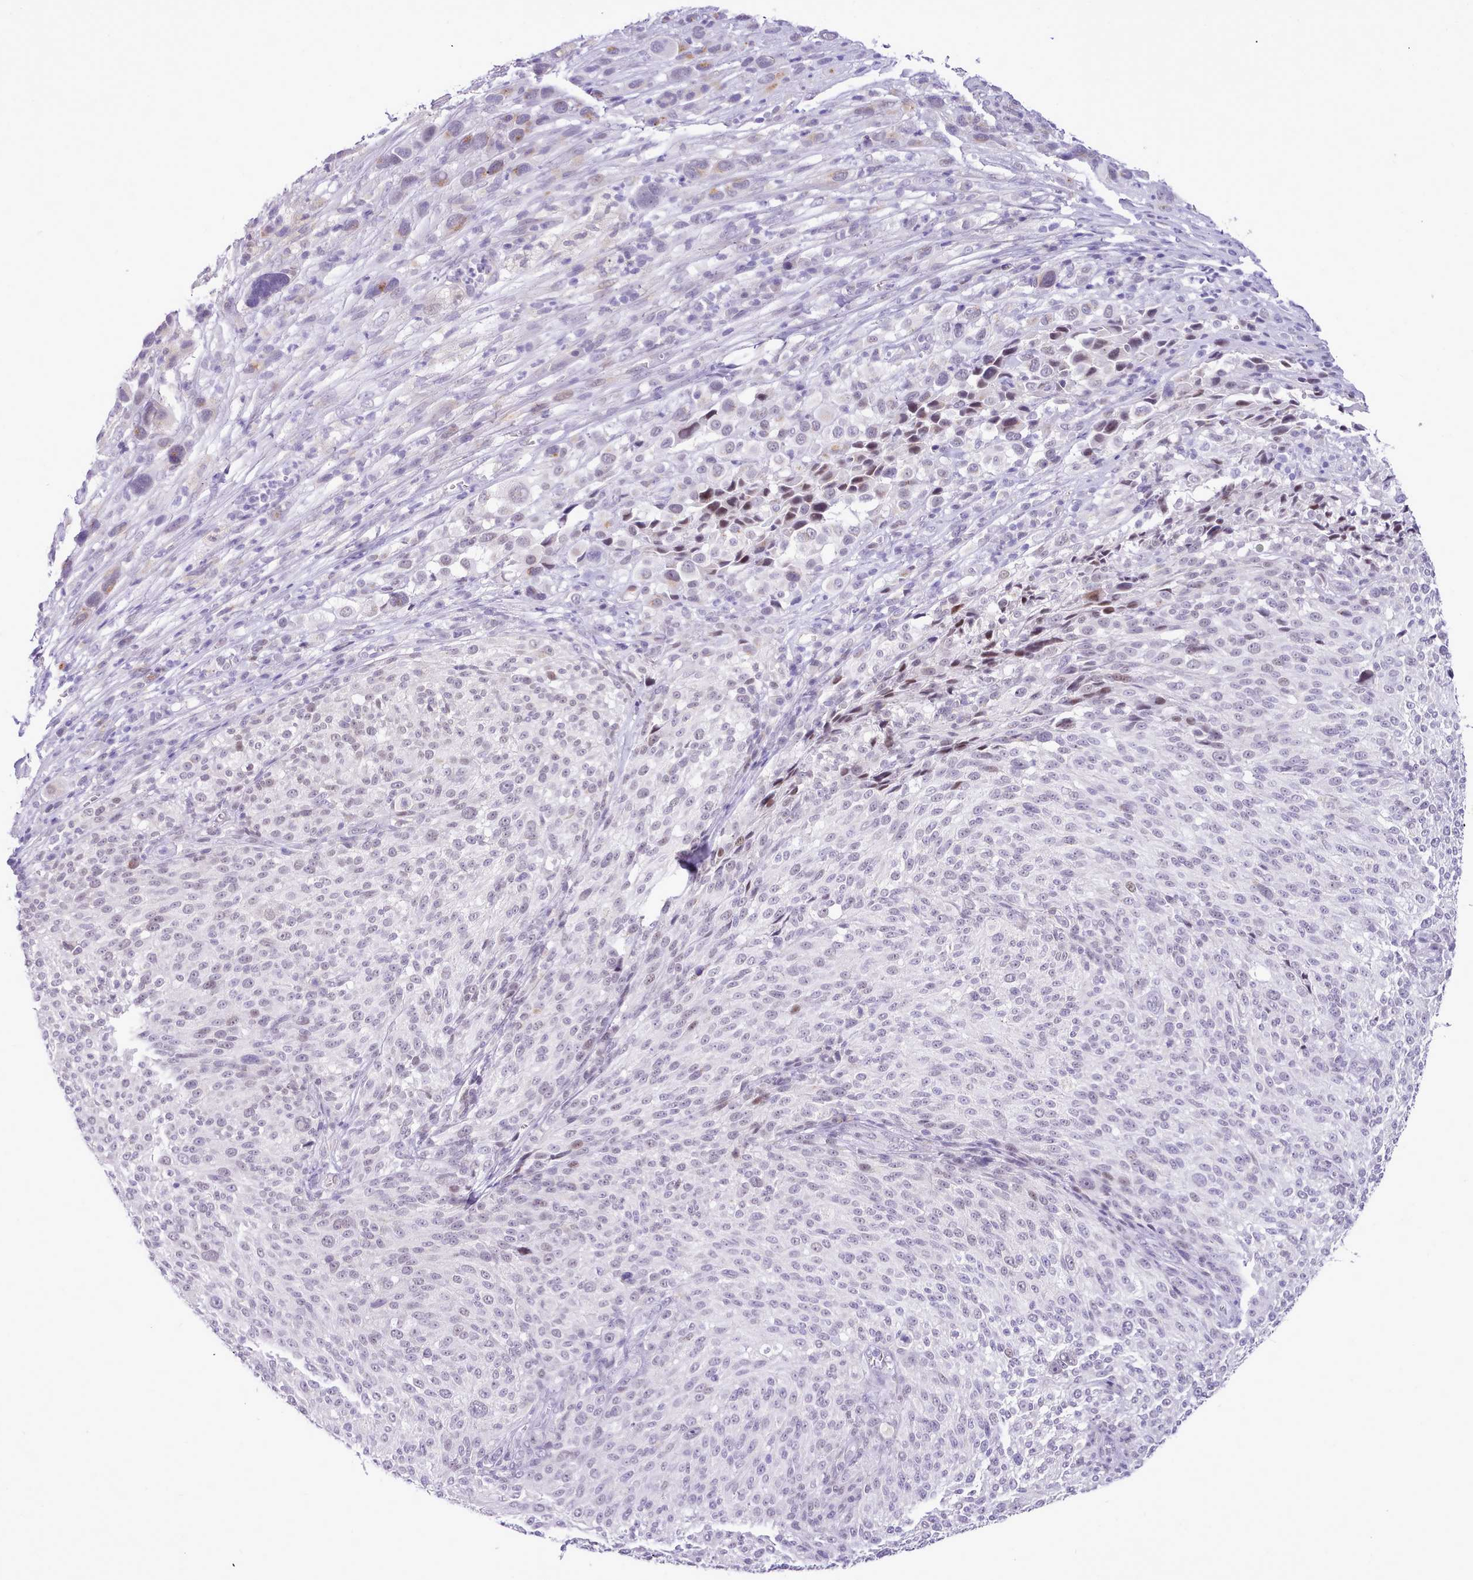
{"staining": {"intensity": "negative", "quantity": "none", "location": "none"}, "tissue": "melanoma", "cell_type": "Tumor cells", "image_type": "cancer", "snomed": [{"axis": "morphology", "description": "Malignant melanoma, NOS"}, {"axis": "topography", "description": "Skin of trunk"}], "caption": "There is no significant positivity in tumor cells of malignant melanoma.", "gene": "LRRC37A", "patient": {"sex": "male", "age": 71}}